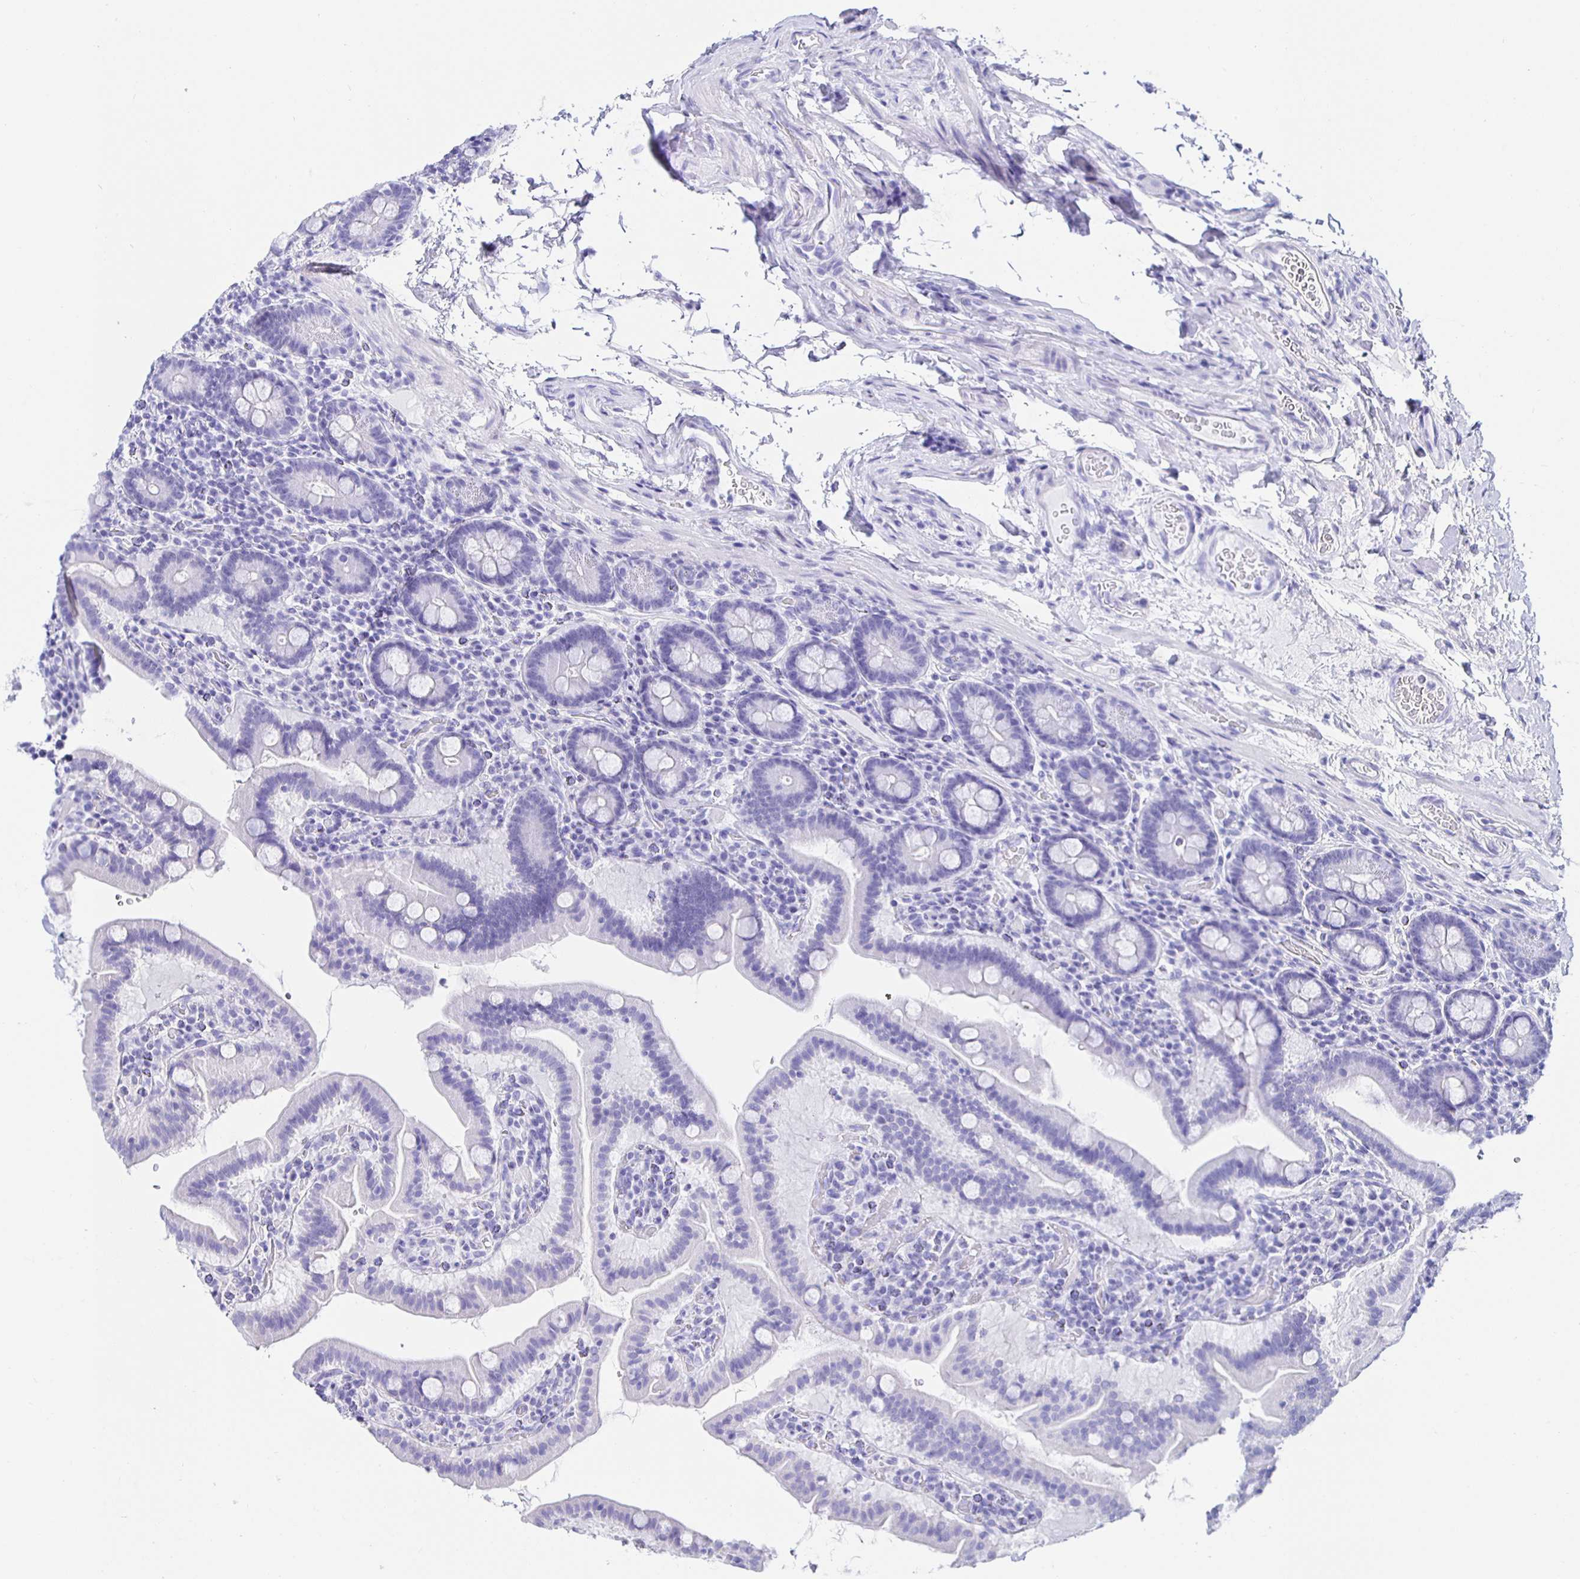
{"staining": {"intensity": "negative", "quantity": "none", "location": "none"}, "tissue": "small intestine", "cell_type": "Glandular cells", "image_type": "normal", "snomed": [{"axis": "morphology", "description": "Normal tissue, NOS"}, {"axis": "topography", "description": "Small intestine"}], "caption": "Human small intestine stained for a protein using immunohistochemistry reveals no positivity in glandular cells.", "gene": "HSPA4L", "patient": {"sex": "male", "age": 26}}